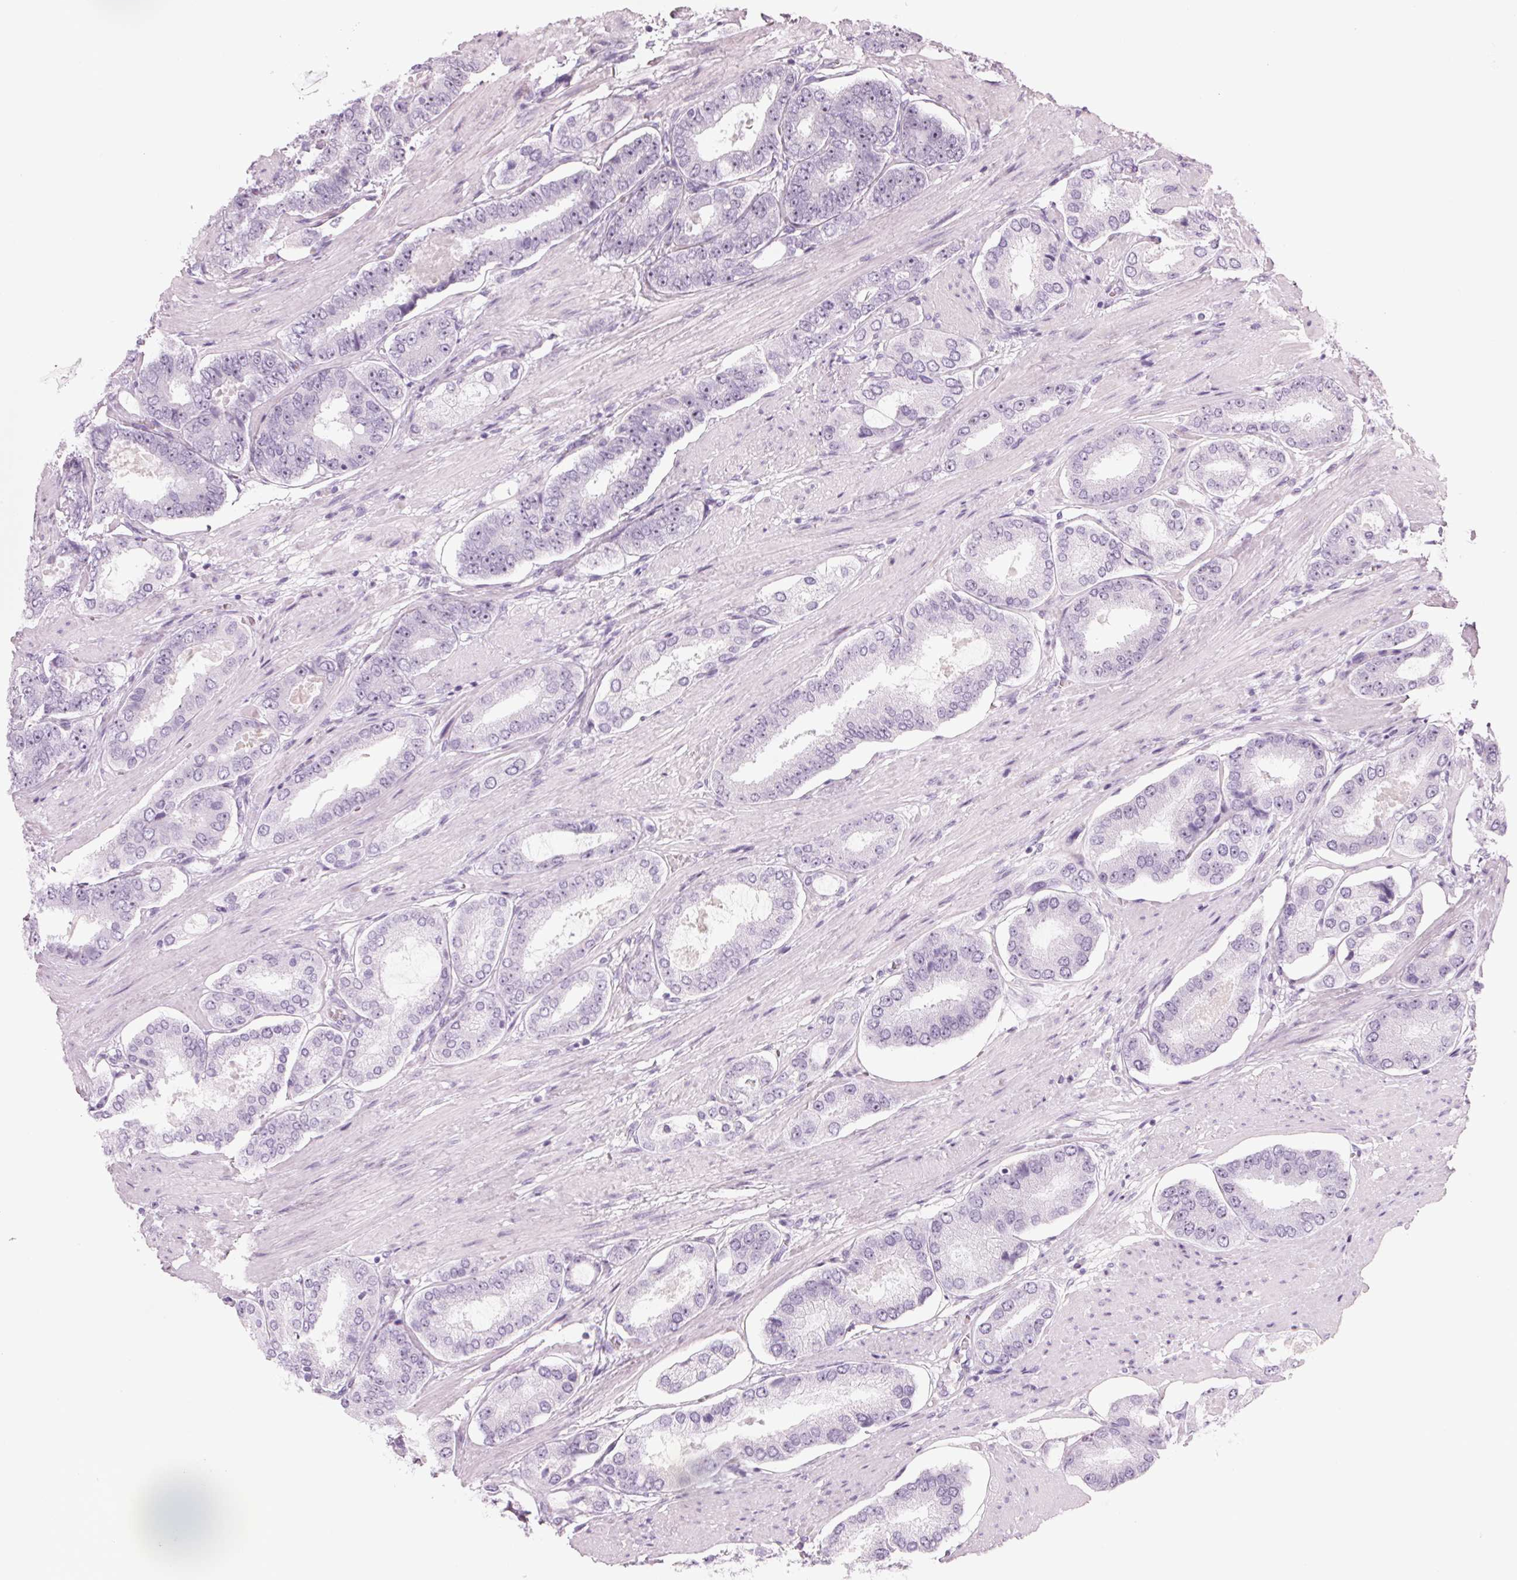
{"staining": {"intensity": "negative", "quantity": "none", "location": "none"}, "tissue": "prostate cancer", "cell_type": "Tumor cells", "image_type": "cancer", "snomed": [{"axis": "morphology", "description": "Adenocarcinoma, High grade"}, {"axis": "topography", "description": "Prostate"}], "caption": "This is an immunohistochemistry (IHC) image of human high-grade adenocarcinoma (prostate). There is no staining in tumor cells.", "gene": "DNTTIP2", "patient": {"sex": "male", "age": 63}}